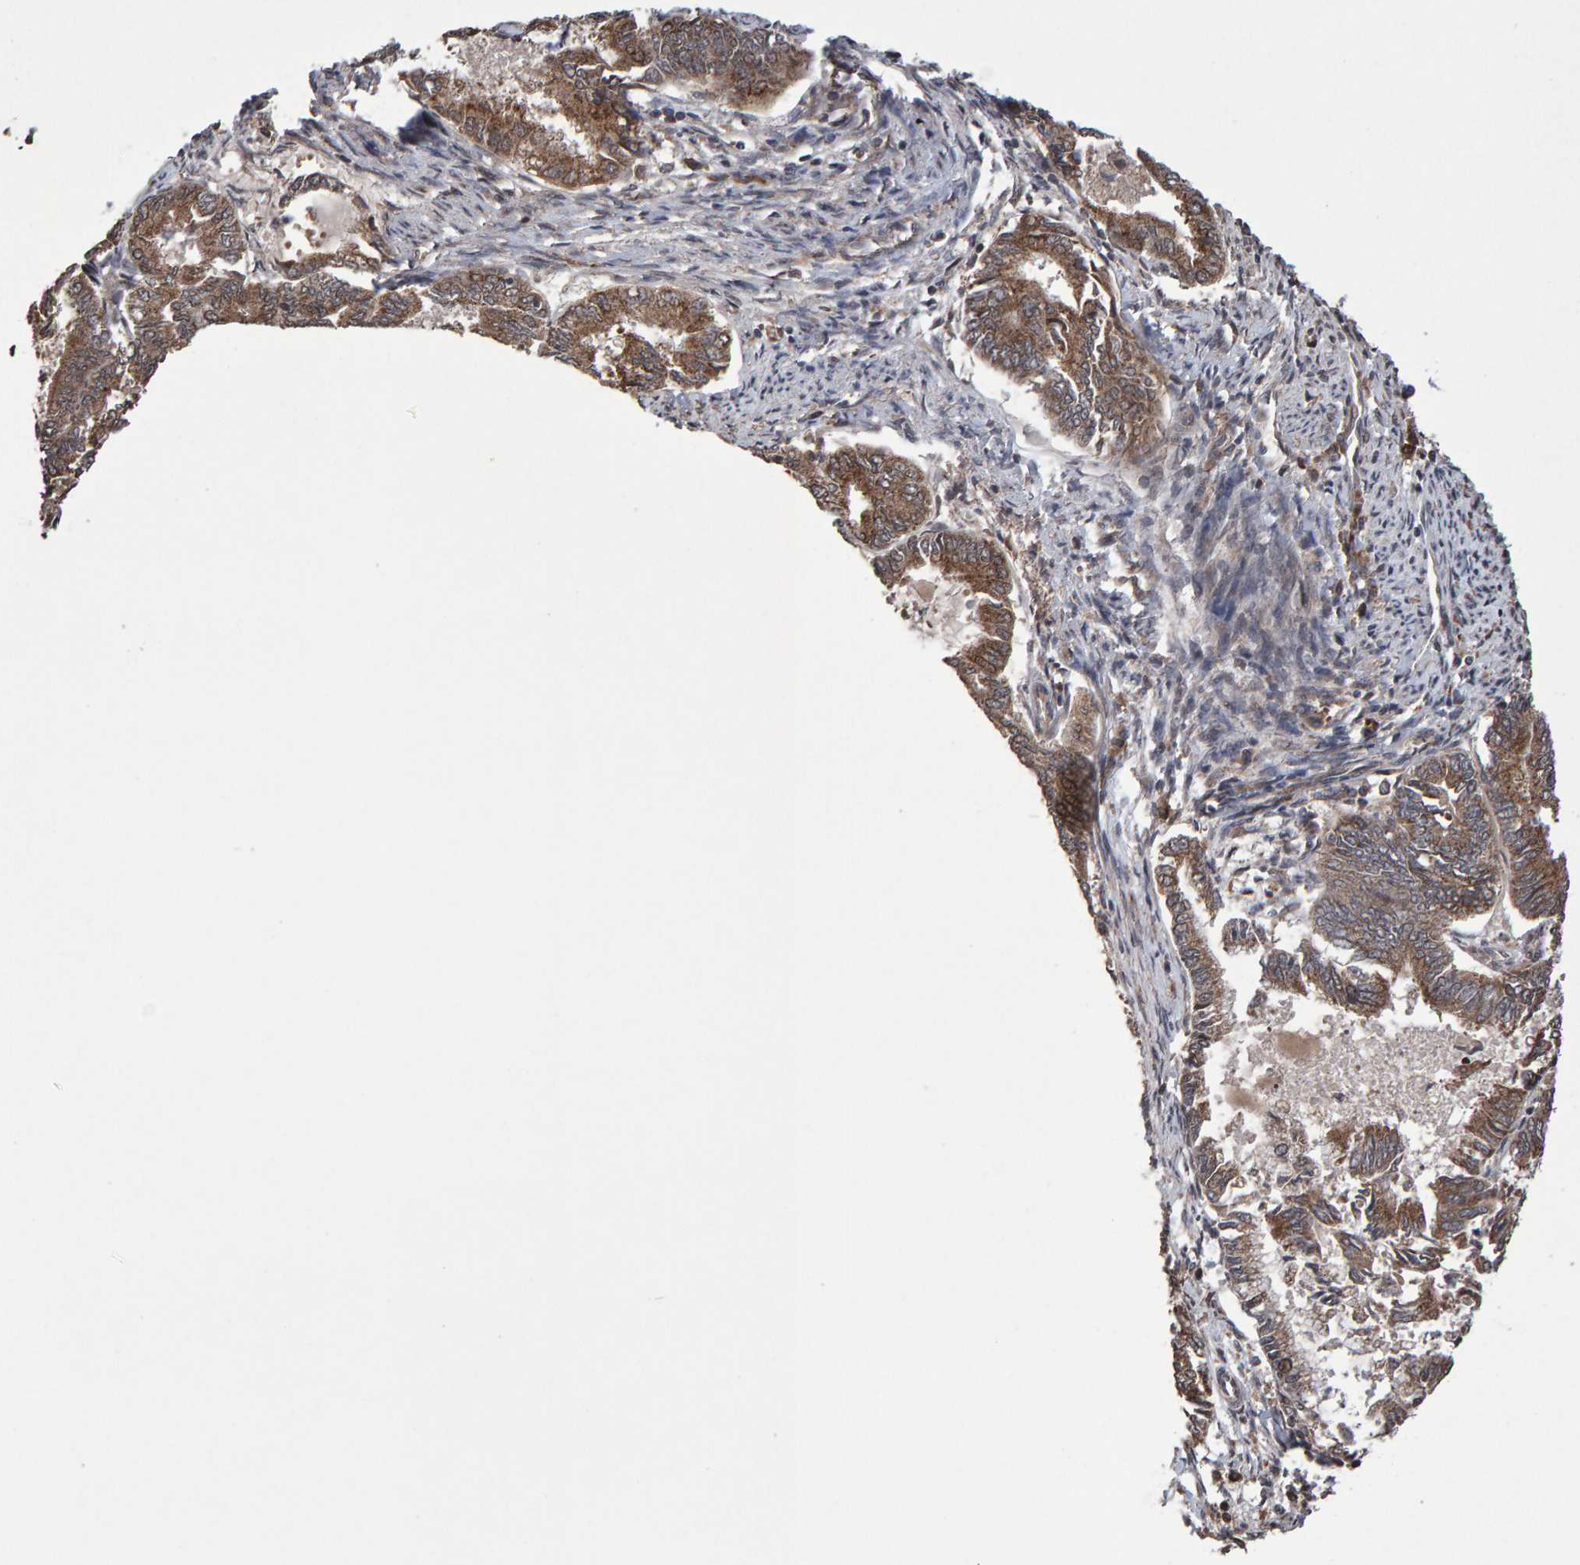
{"staining": {"intensity": "moderate", "quantity": ">75%", "location": "cytoplasmic/membranous"}, "tissue": "endometrial cancer", "cell_type": "Tumor cells", "image_type": "cancer", "snomed": [{"axis": "morphology", "description": "Adenocarcinoma, NOS"}, {"axis": "topography", "description": "Endometrium"}], "caption": "Endometrial cancer stained with a brown dye exhibits moderate cytoplasmic/membranous positive positivity in about >75% of tumor cells.", "gene": "PECR", "patient": {"sex": "female", "age": 86}}